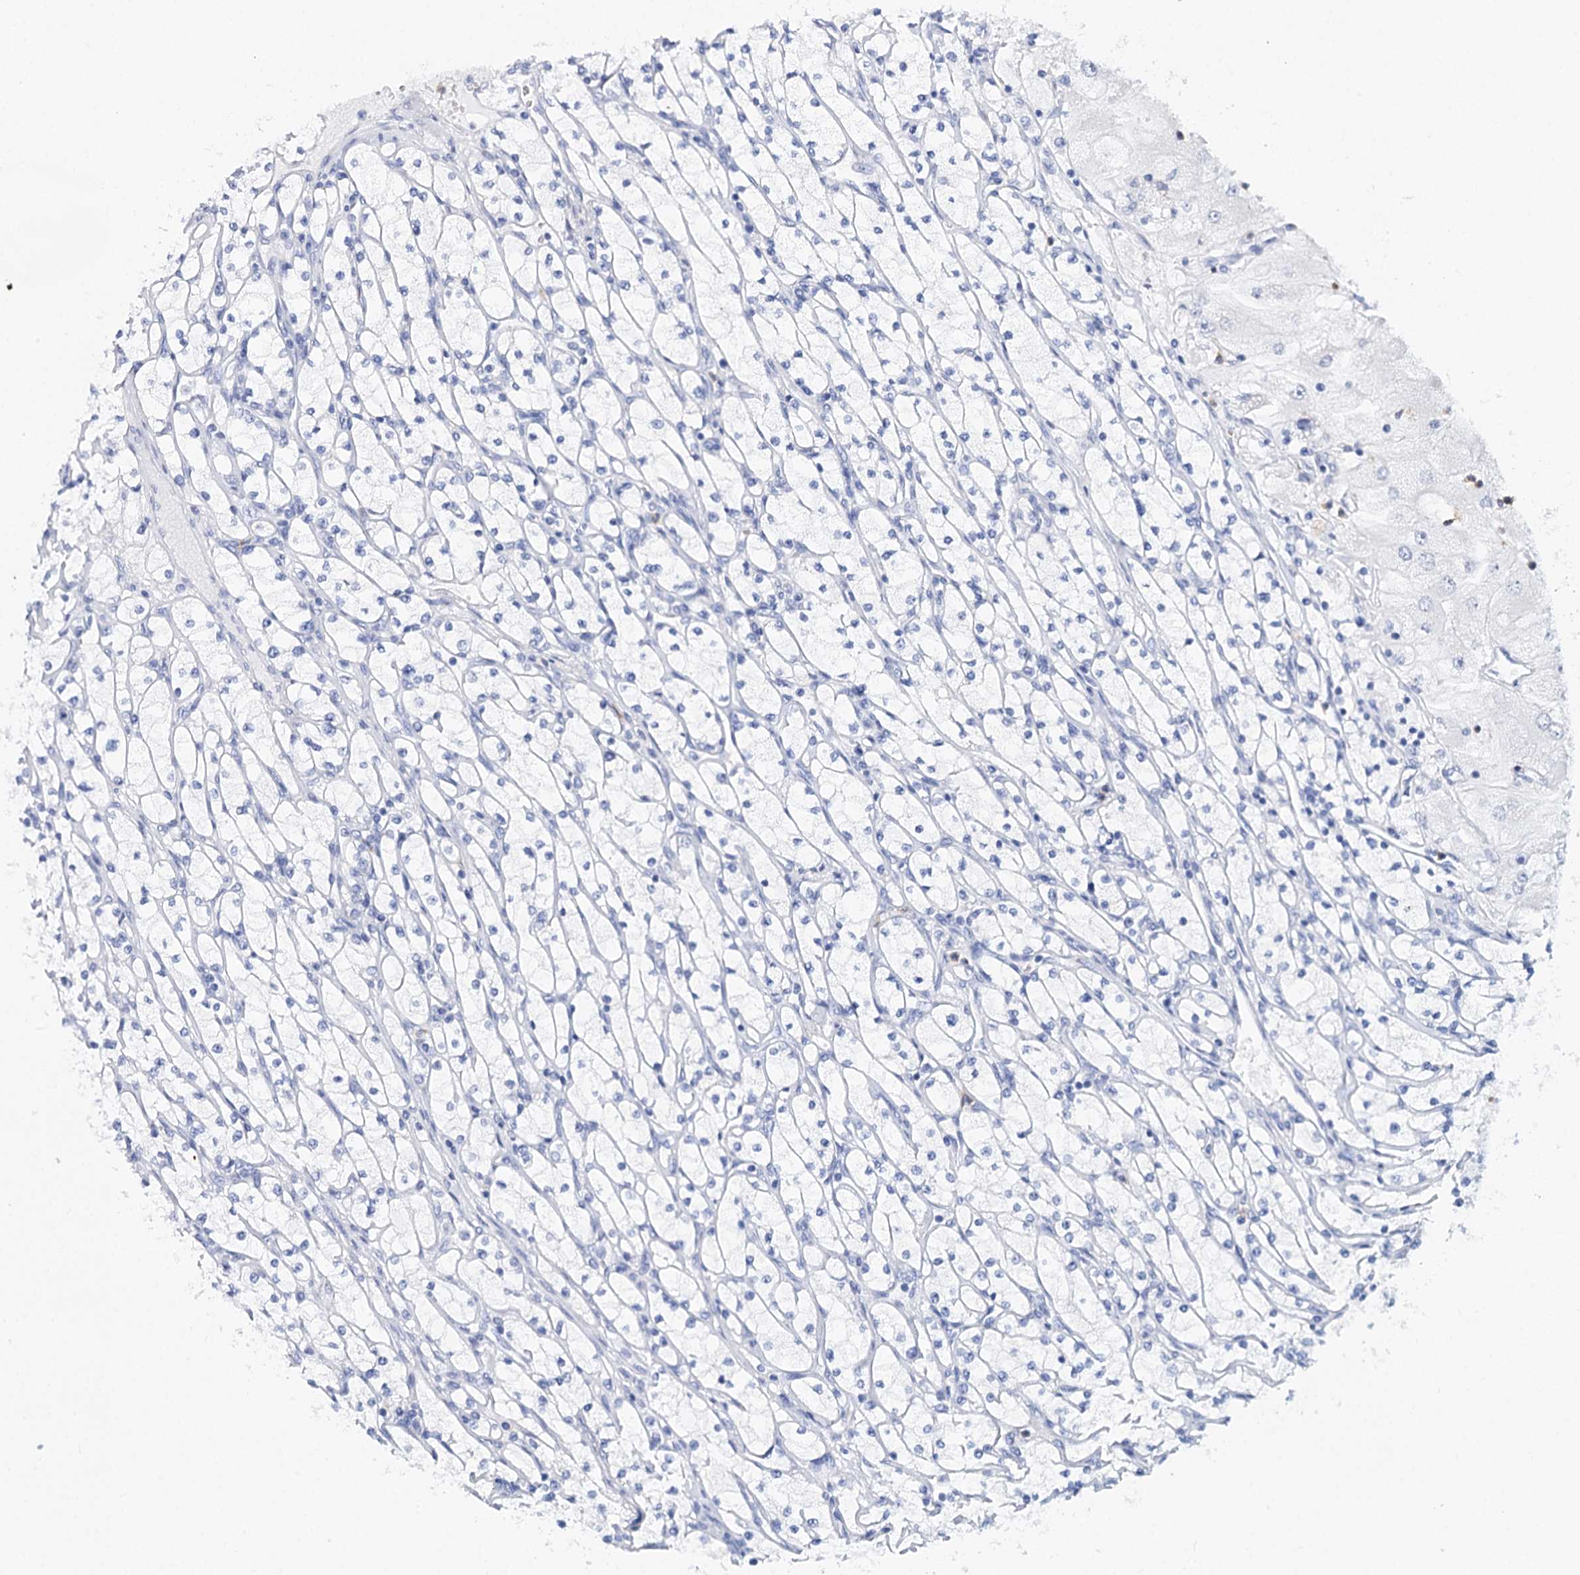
{"staining": {"intensity": "negative", "quantity": "none", "location": "none"}, "tissue": "renal cancer", "cell_type": "Tumor cells", "image_type": "cancer", "snomed": [{"axis": "morphology", "description": "Adenocarcinoma, NOS"}, {"axis": "topography", "description": "Kidney"}], "caption": "This is an IHC histopathology image of human renal cancer (adenocarcinoma). There is no expression in tumor cells.", "gene": "CEACAM8", "patient": {"sex": "male", "age": 80}}